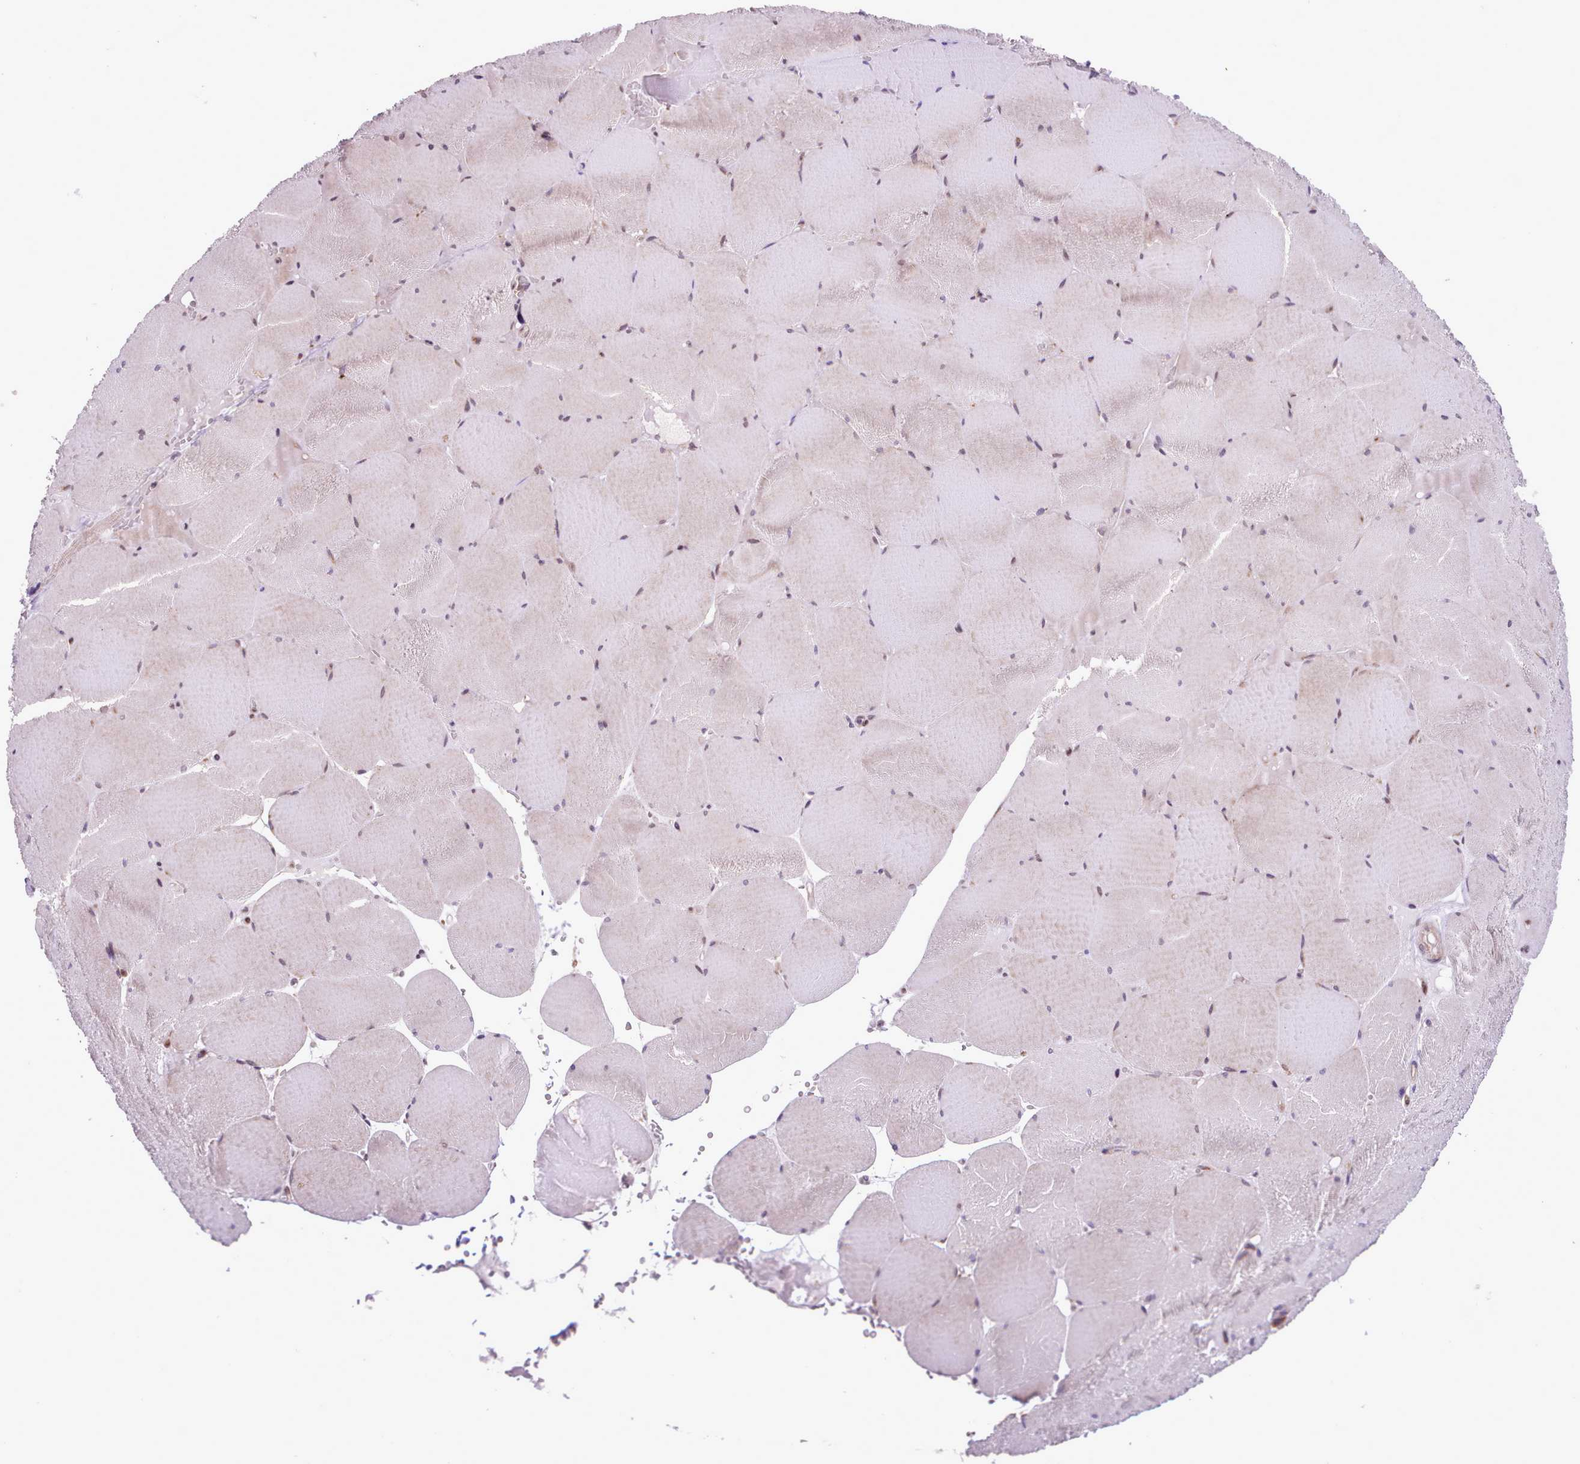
{"staining": {"intensity": "moderate", "quantity": "25%-75%", "location": "cytoplasmic/membranous"}, "tissue": "skeletal muscle", "cell_type": "Myocytes", "image_type": "normal", "snomed": [{"axis": "morphology", "description": "Normal tissue, NOS"}, {"axis": "topography", "description": "Skeletal muscle"}, {"axis": "topography", "description": "Head-Neck"}], "caption": "Benign skeletal muscle reveals moderate cytoplasmic/membranous positivity in approximately 25%-75% of myocytes (Brightfield microscopy of DAB IHC at high magnification)..", "gene": "TTLL3", "patient": {"sex": "male", "age": 66}}